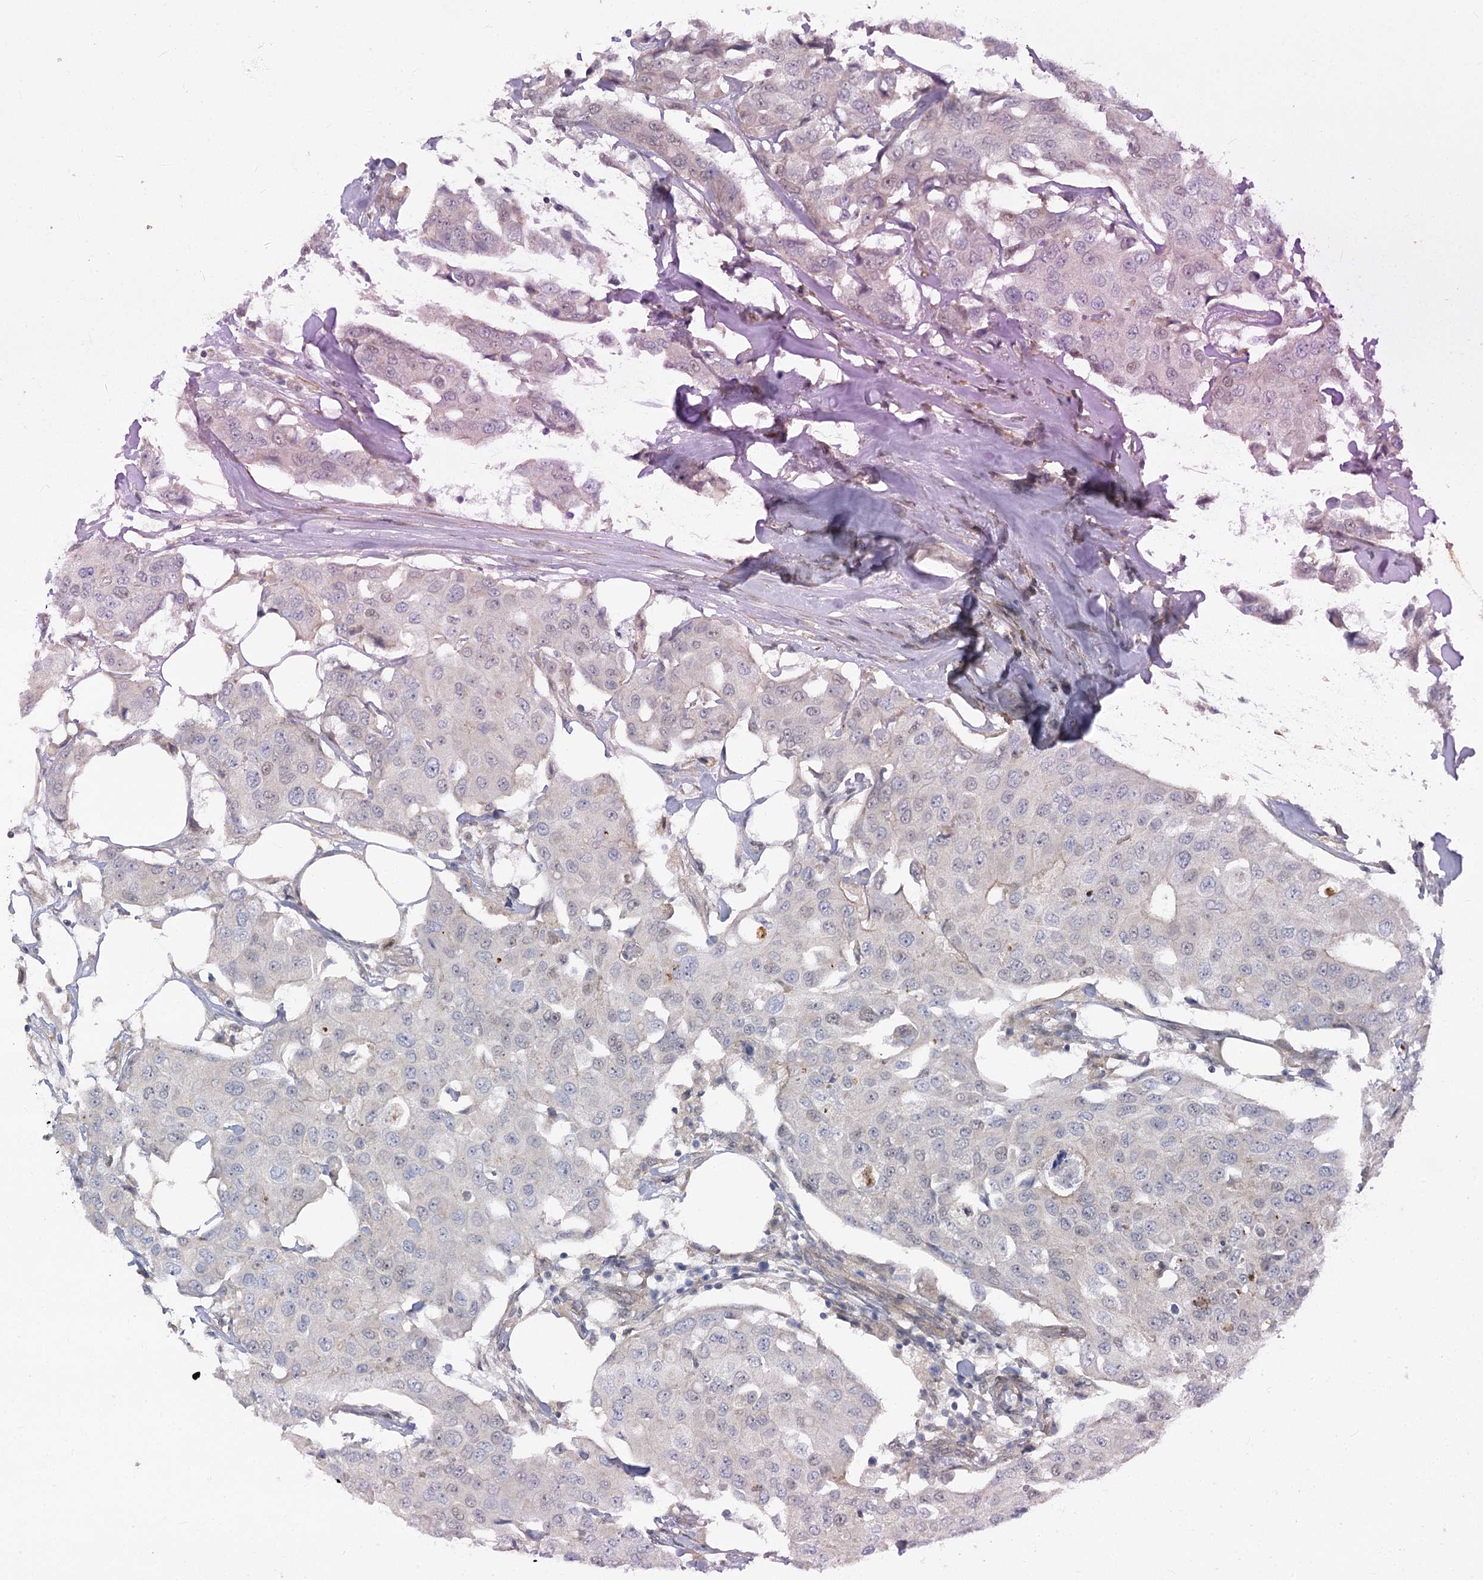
{"staining": {"intensity": "negative", "quantity": "none", "location": "none"}, "tissue": "breast cancer", "cell_type": "Tumor cells", "image_type": "cancer", "snomed": [{"axis": "morphology", "description": "Duct carcinoma"}, {"axis": "topography", "description": "Breast"}], "caption": "Human breast cancer stained for a protein using immunohistochemistry (IHC) exhibits no positivity in tumor cells.", "gene": "ARSI", "patient": {"sex": "female", "age": 80}}